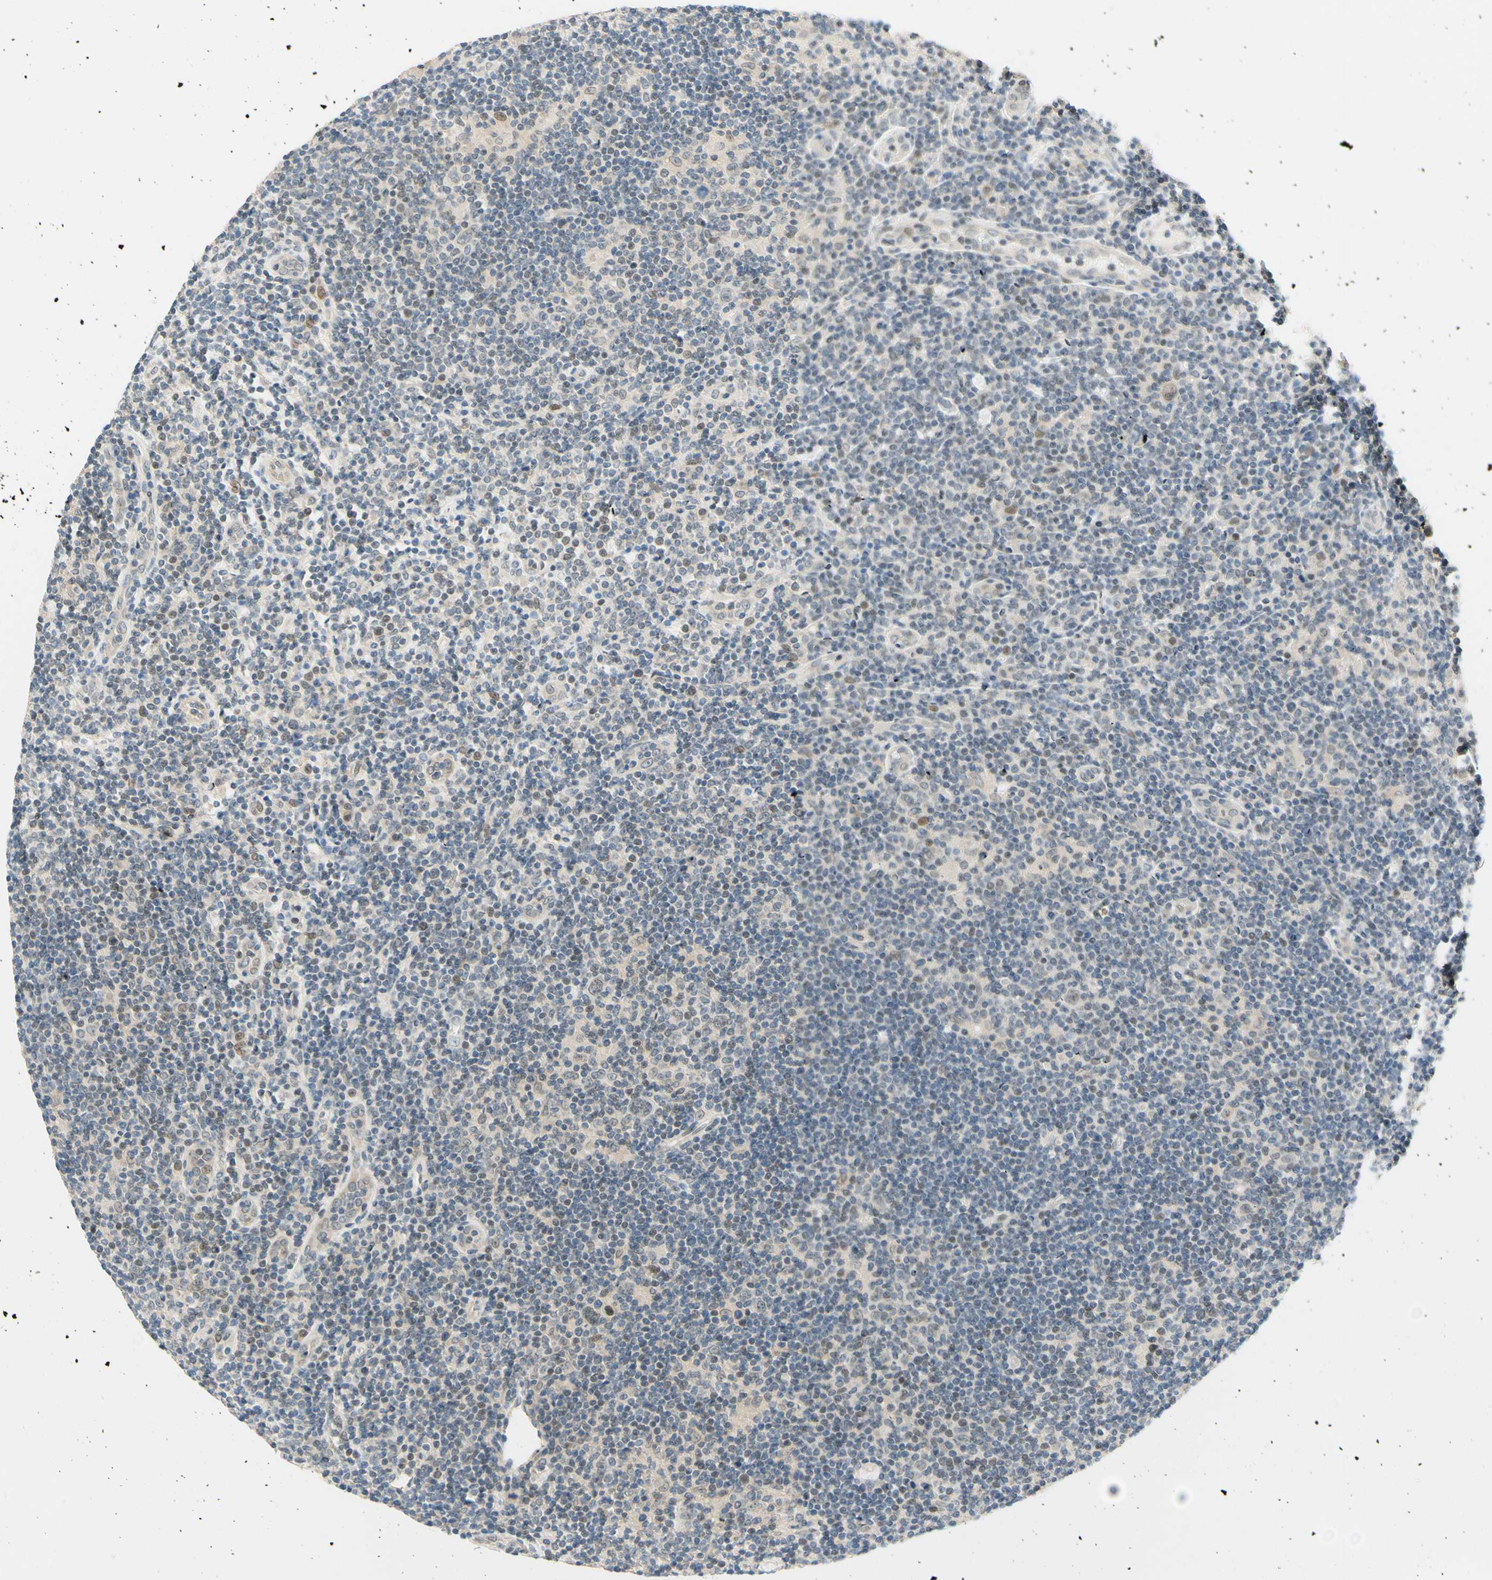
{"staining": {"intensity": "negative", "quantity": "none", "location": "none"}, "tissue": "lymphoma", "cell_type": "Tumor cells", "image_type": "cancer", "snomed": [{"axis": "morphology", "description": "Hodgkin's disease, NOS"}, {"axis": "topography", "description": "Lymph node"}], "caption": "The image demonstrates no staining of tumor cells in lymphoma.", "gene": "C2CD2L", "patient": {"sex": "female", "age": 57}}